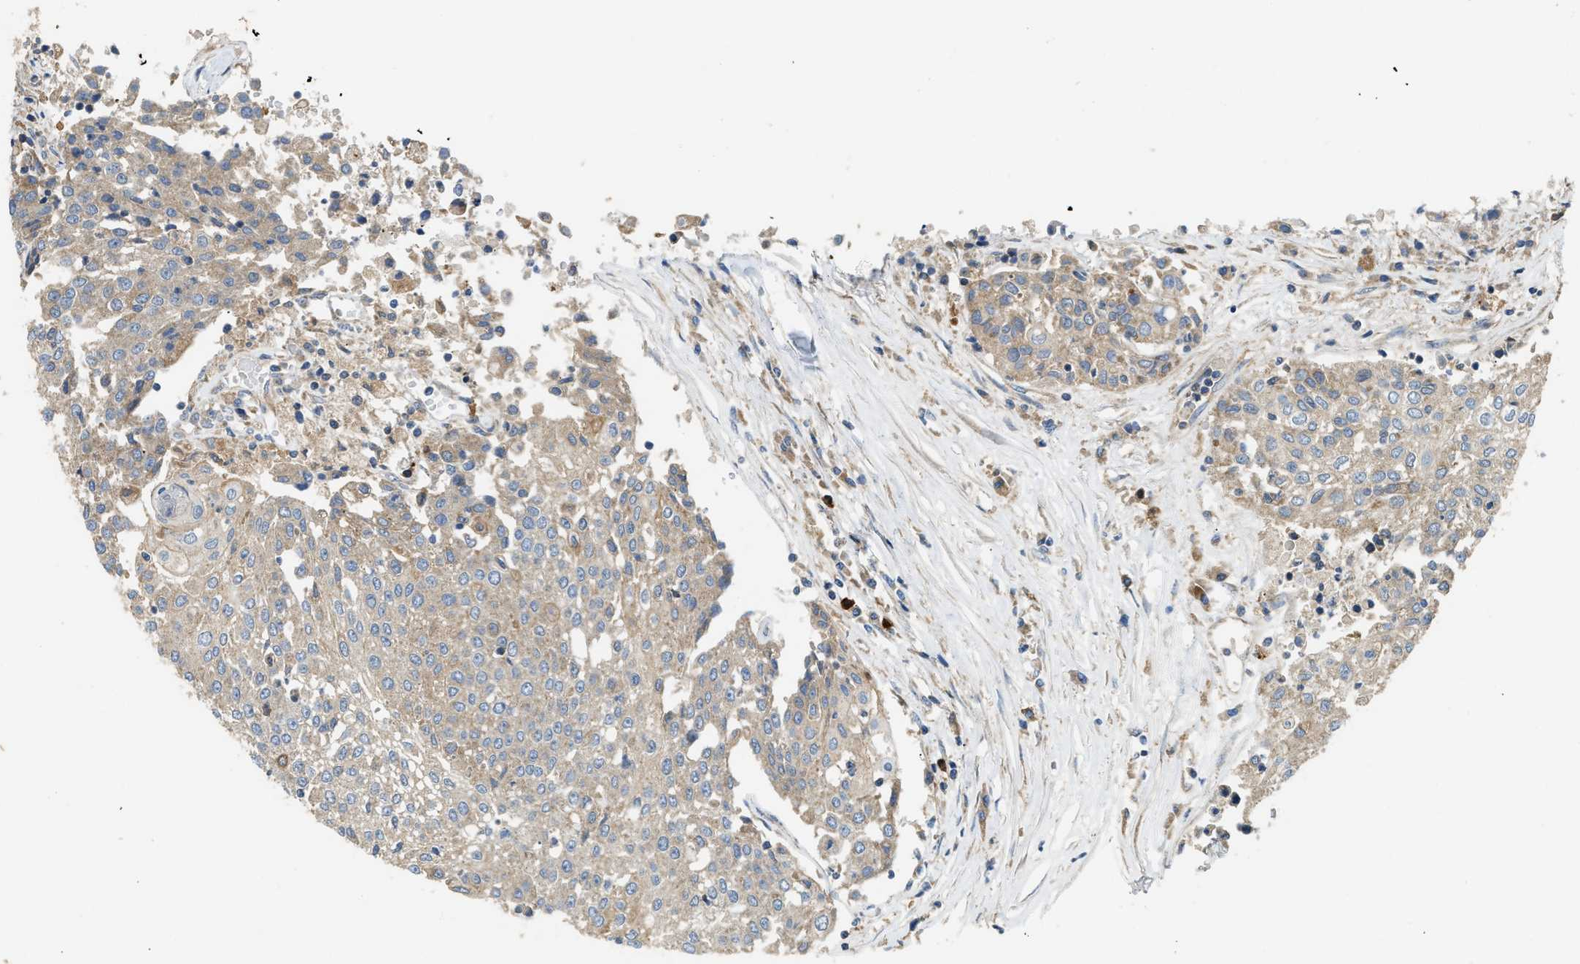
{"staining": {"intensity": "weak", "quantity": ">75%", "location": "cytoplasmic/membranous"}, "tissue": "urothelial cancer", "cell_type": "Tumor cells", "image_type": "cancer", "snomed": [{"axis": "morphology", "description": "Urothelial carcinoma, High grade"}, {"axis": "topography", "description": "Urinary bladder"}], "caption": "Approximately >75% of tumor cells in urothelial cancer reveal weak cytoplasmic/membranous protein positivity as visualized by brown immunohistochemical staining.", "gene": "TMEM68", "patient": {"sex": "female", "age": 85}}